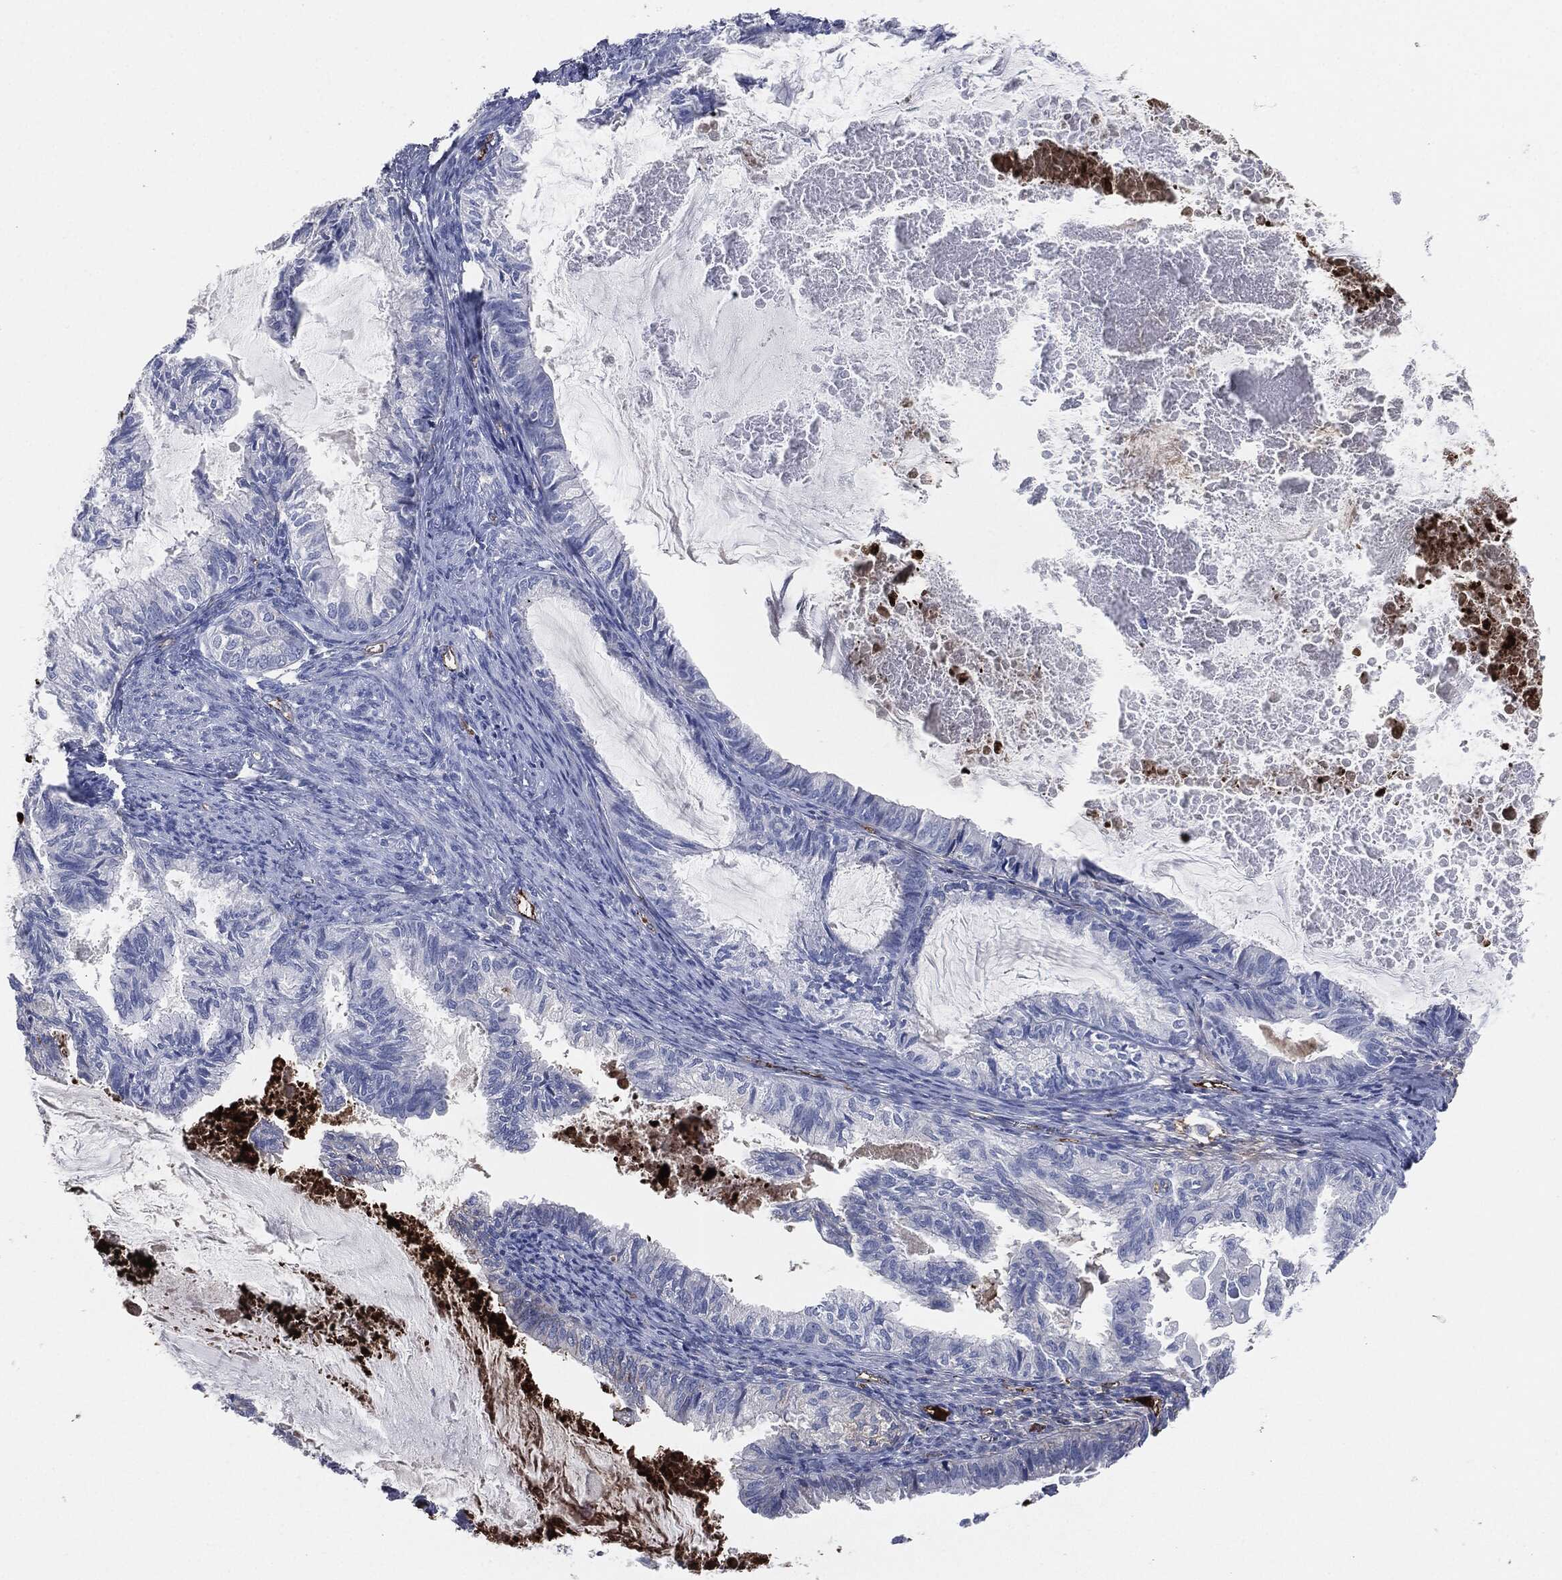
{"staining": {"intensity": "negative", "quantity": "none", "location": "none"}, "tissue": "endometrial cancer", "cell_type": "Tumor cells", "image_type": "cancer", "snomed": [{"axis": "morphology", "description": "Adenocarcinoma, NOS"}, {"axis": "topography", "description": "Endometrium"}], "caption": "Tumor cells are negative for protein expression in human endometrial cancer.", "gene": "APOB", "patient": {"sex": "female", "age": 86}}